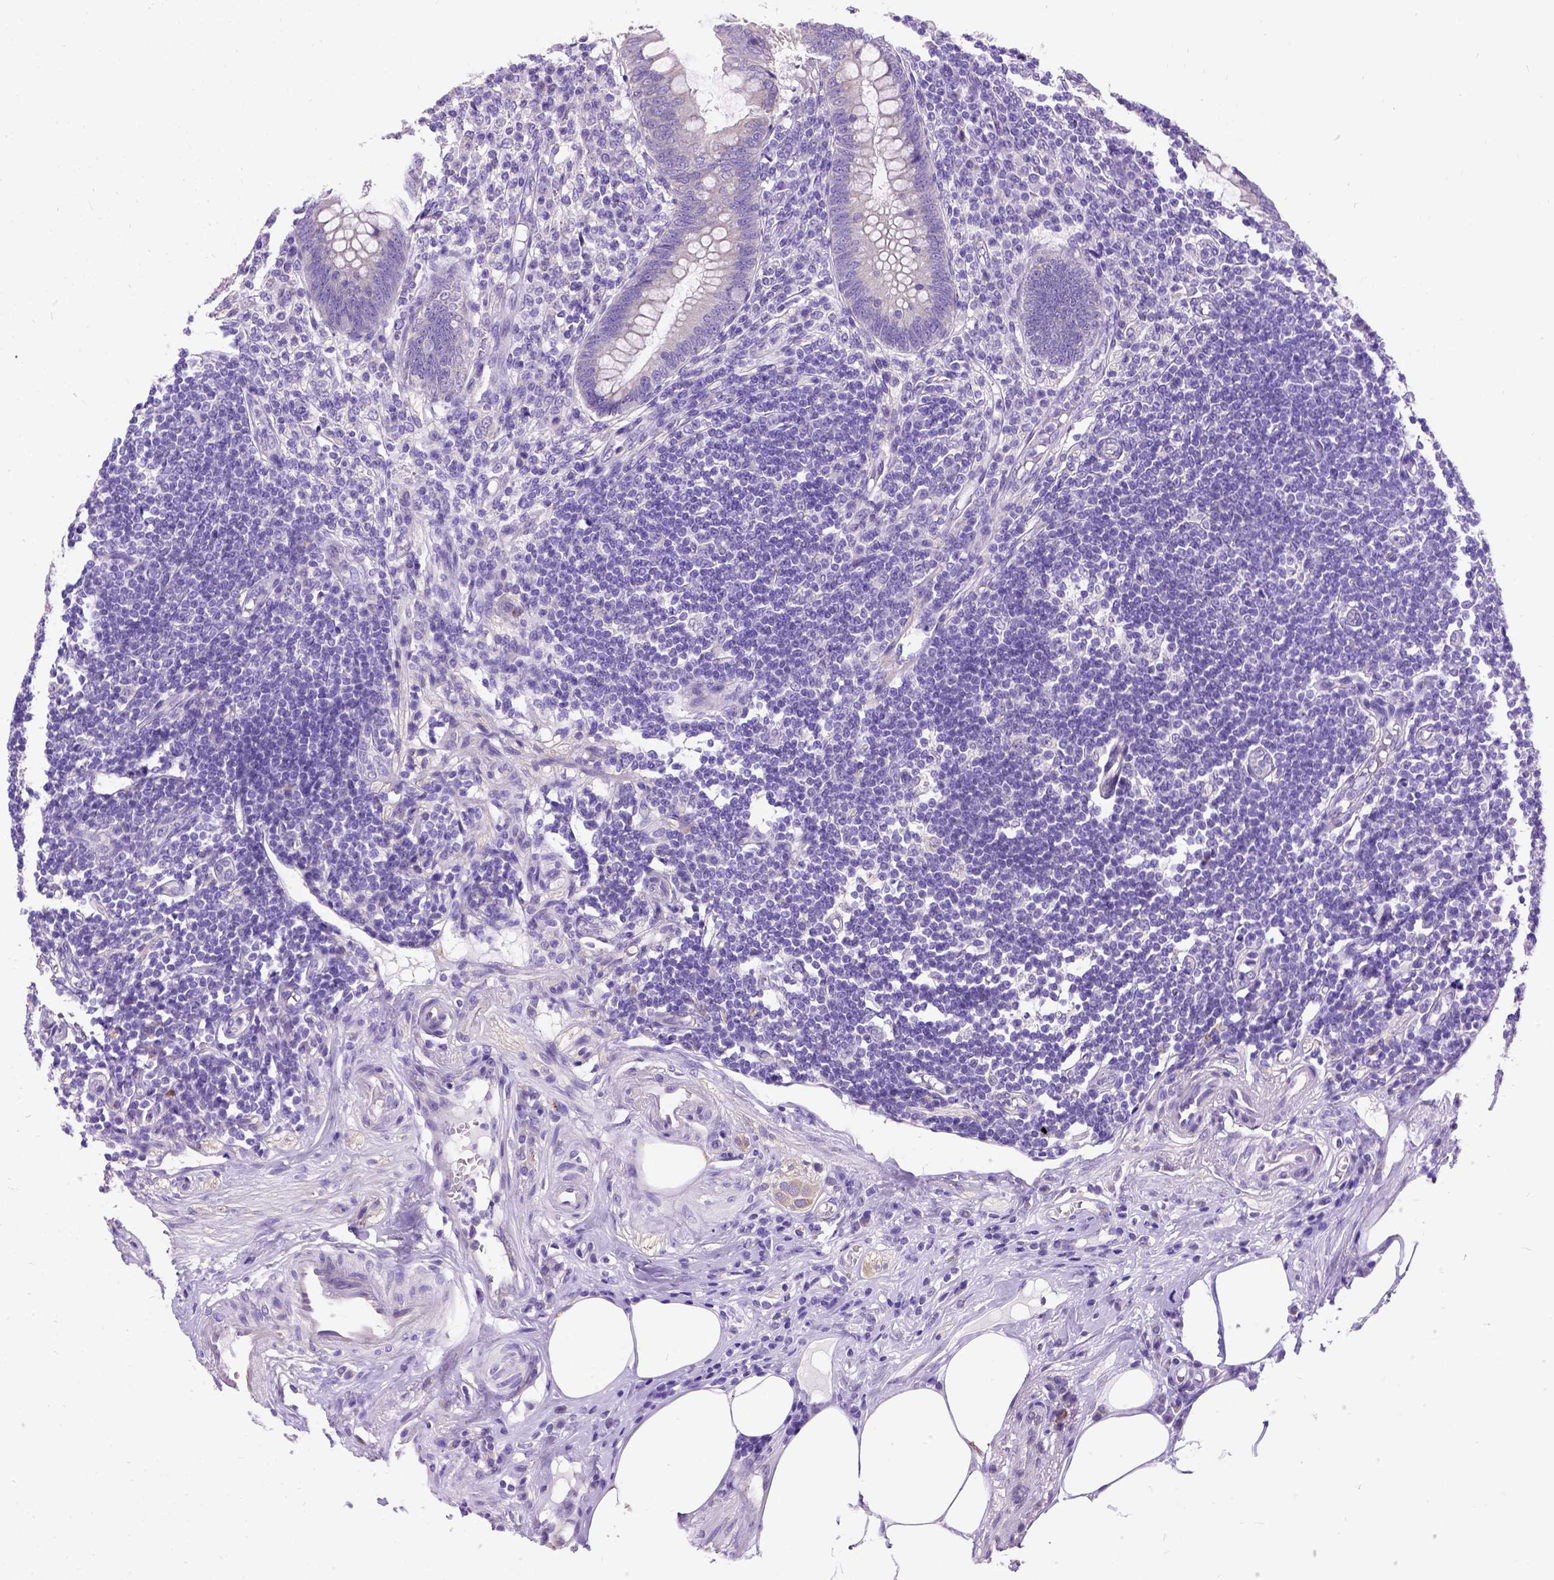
{"staining": {"intensity": "negative", "quantity": "none", "location": "none"}, "tissue": "appendix", "cell_type": "Glandular cells", "image_type": "normal", "snomed": [{"axis": "morphology", "description": "Normal tissue, NOS"}, {"axis": "topography", "description": "Appendix"}], "caption": "Glandular cells show no significant staining in unremarkable appendix.", "gene": "CFAP54", "patient": {"sex": "female", "age": 57}}